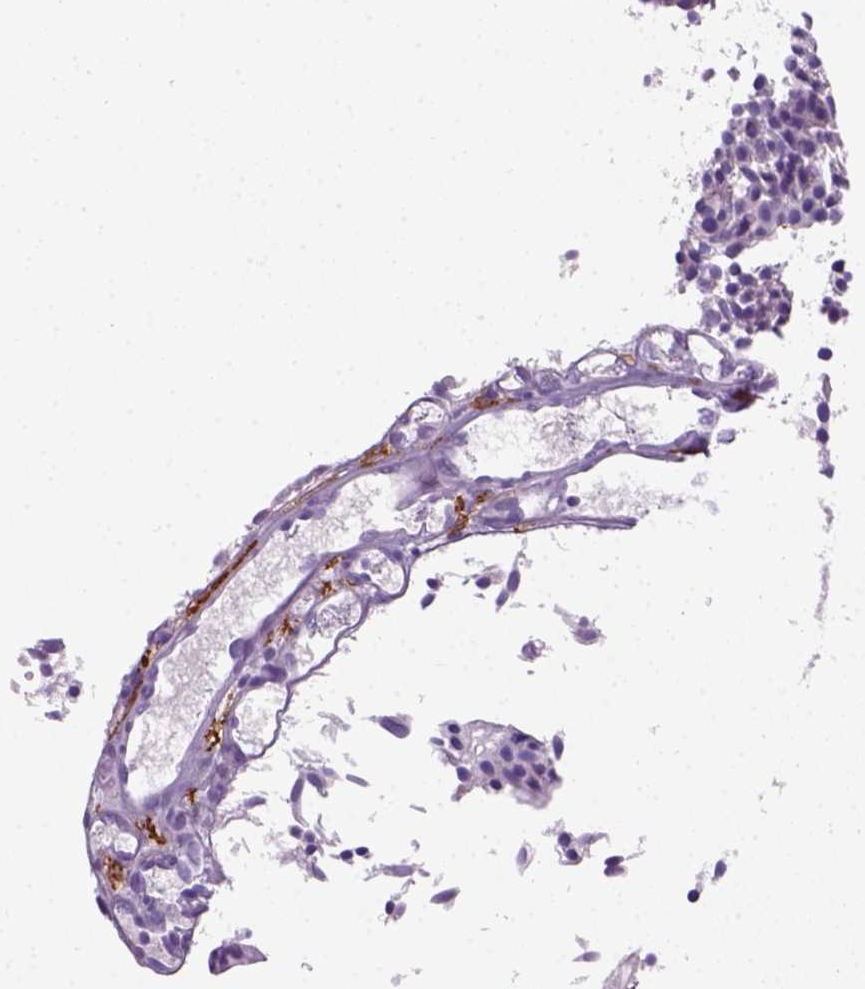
{"staining": {"intensity": "negative", "quantity": "none", "location": "none"}, "tissue": "urothelial cancer", "cell_type": "Tumor cells", "image_type": "cancer", "snomed": [{"axis": "morphology", "description": "Urothelial carcinoma, Low grade"}, {"axis": "topography", "description": "Urinary bladder"}], "caption": "Tumor cells are negative for protein expression in human urothelial cancer.", "gene": "CD14", "patient": {"sex": "male", "age": 63}}